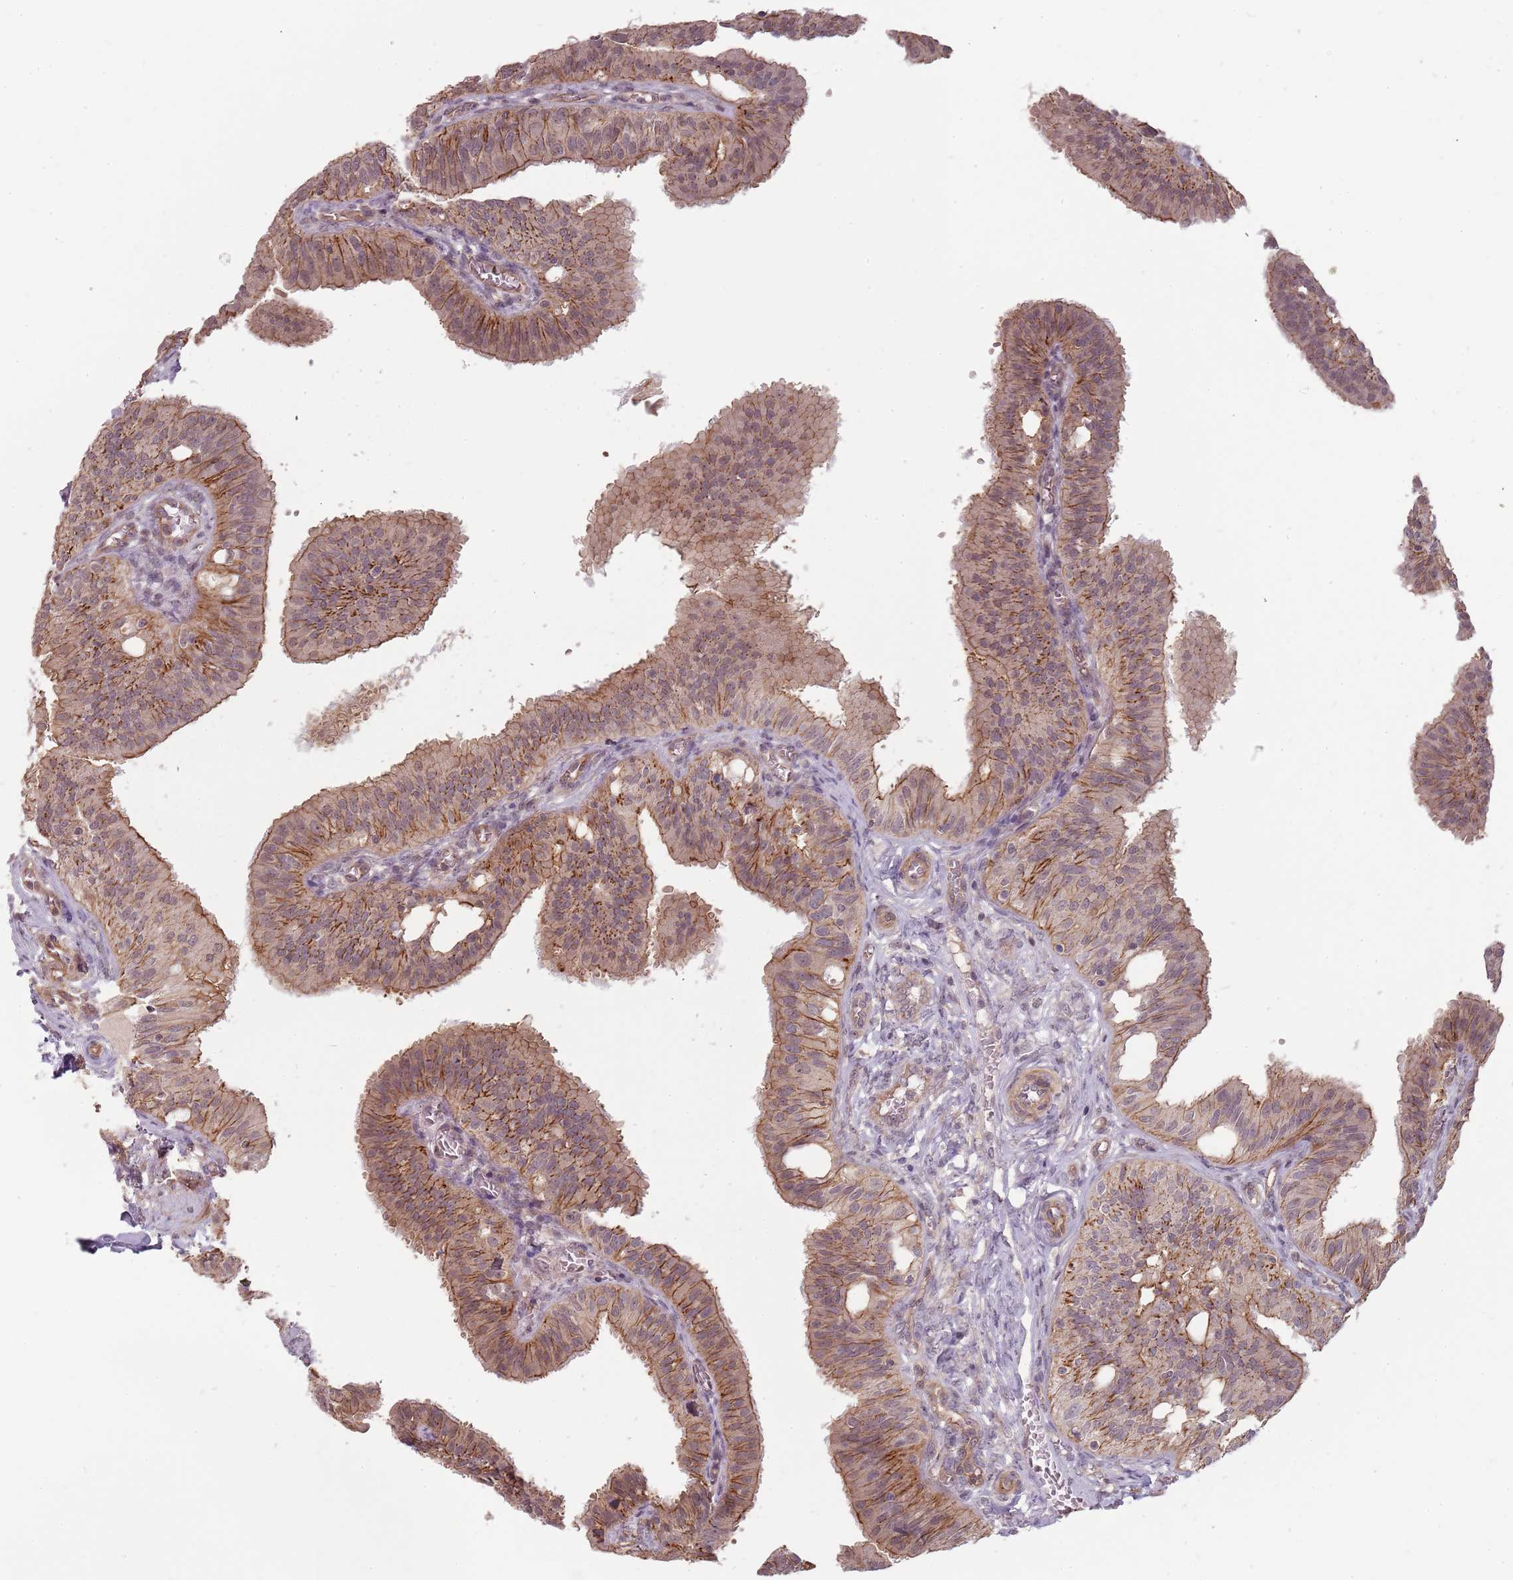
{"staining": {"intensity": "moderate", "quantity": "25%-75%", "location": "cytoplasmic/membranous"}, "tissue": "fallopian tube", "cell_type": "Glandular cells", "image_type": "normal", "snomed": [{"axis": "morphology", "description": "Normal tissue, NOS"}, {"axis": "topography", "description": "Fallopian tube"}, {"axis": "topography", "description": "Ovary"}], "caption": "A high-resolution photomicrograph shows immunohistochemistry staining of unremarkable fallopian tube, which displays moderate cytoplasmic/membranous staining in about 25%-75% of glandular cells.", "gene": "PPP1R14C", "patient": {"sex": "female", "age": 42}}